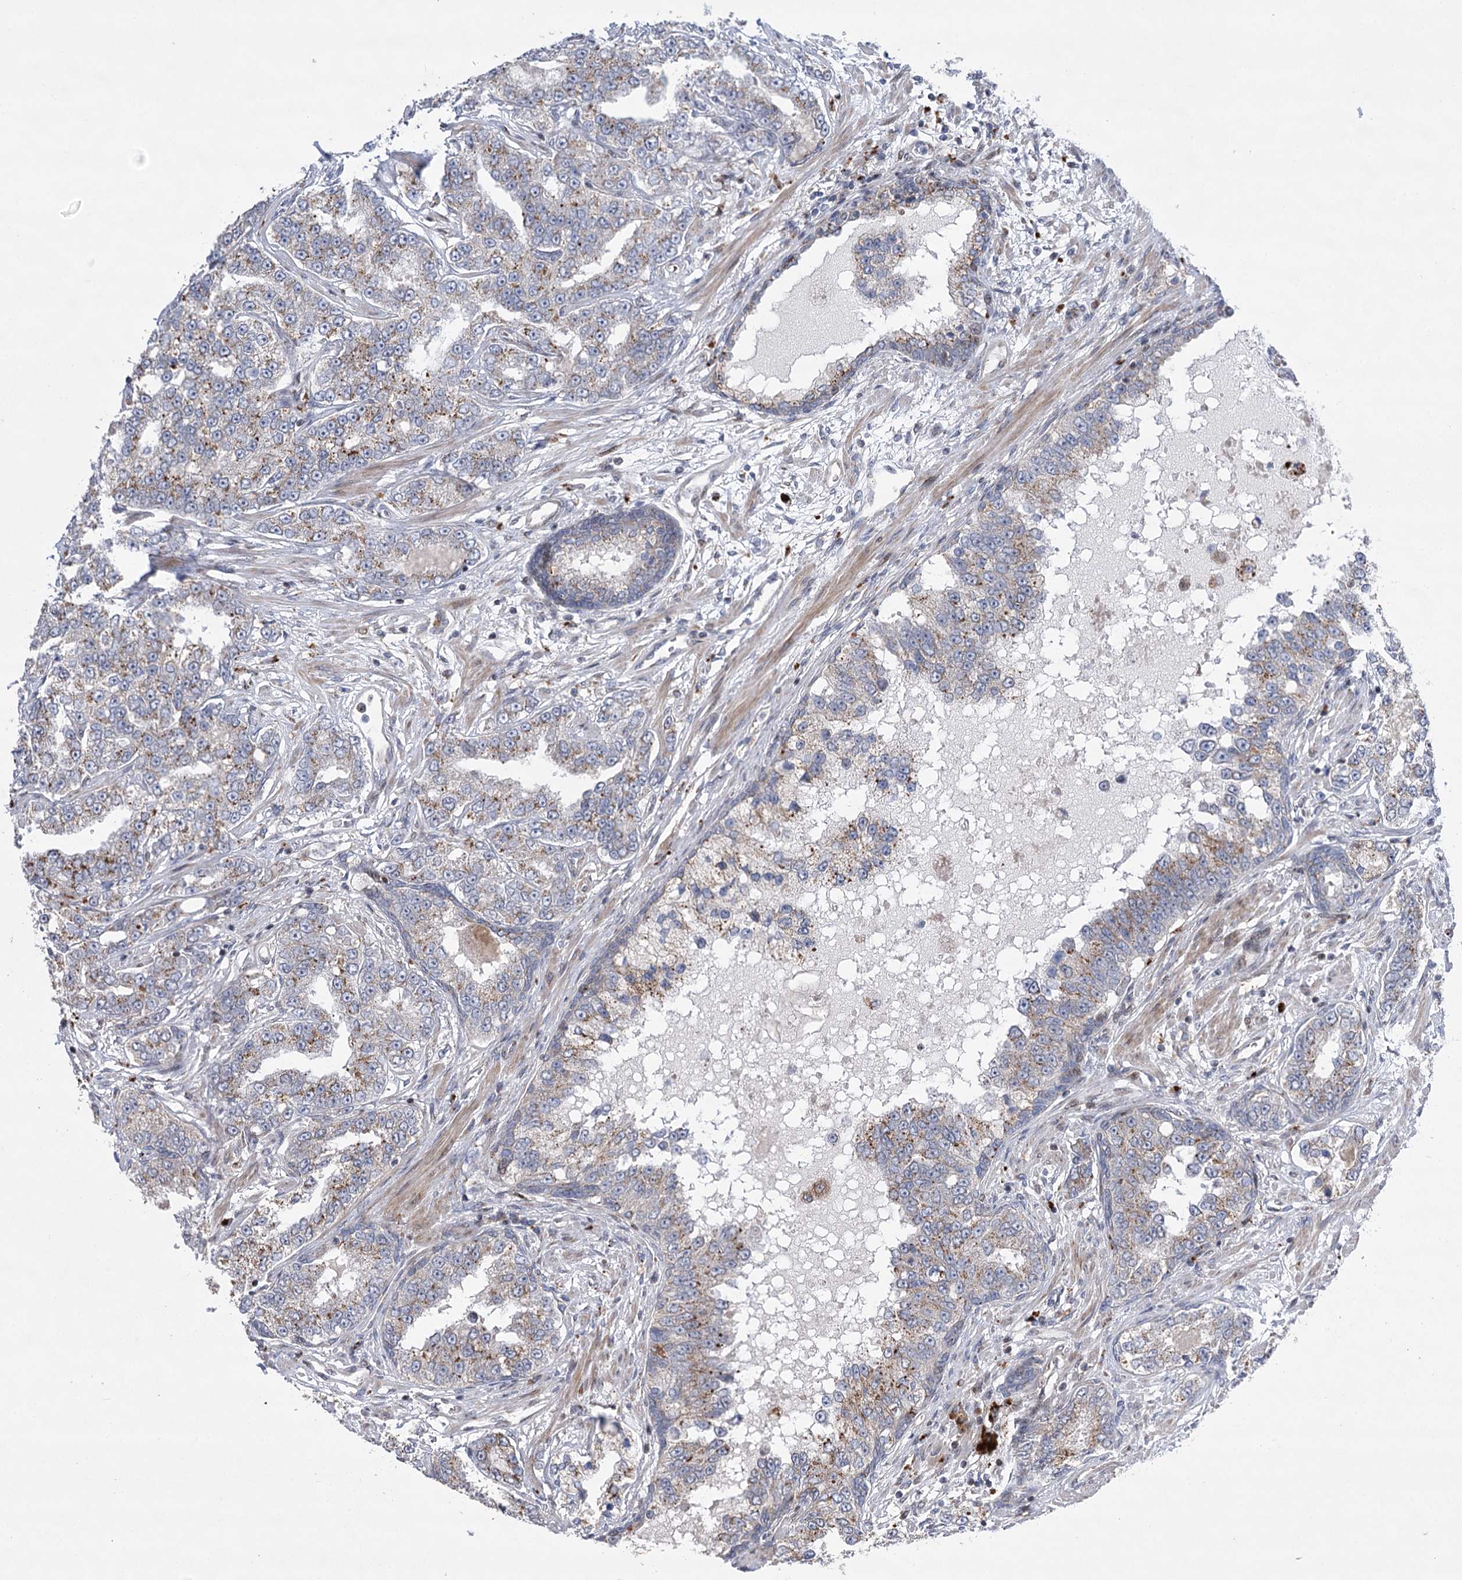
{"staining": {"intensity": "weak", "quantity": ">75%", "location": "cytoplasmic/membranous"}, "tissue": "prostate cancer", "cell_type": "Tumor cells", "image_type": "cancer", "snomed": [{"axis": "morphology", "description": "Normal tissue, NOS"}, {"axis": "morphology", "description": "Adenocarcinoma, High grade"}, {"axis": "topography", "description": "Prostate"}], "caption": "Protein analysis of adenocarcinoma (high-grade) (prostate) tissue displays weak cytoplasmic/membranous expression in approximately >75% of tumor cells. (DAB (3,3'-diaminobenzidine) IHC with brightfield microscopy, high magnification).", "gene": "NME7", "patient": {"sex": "male", "age": 83}}